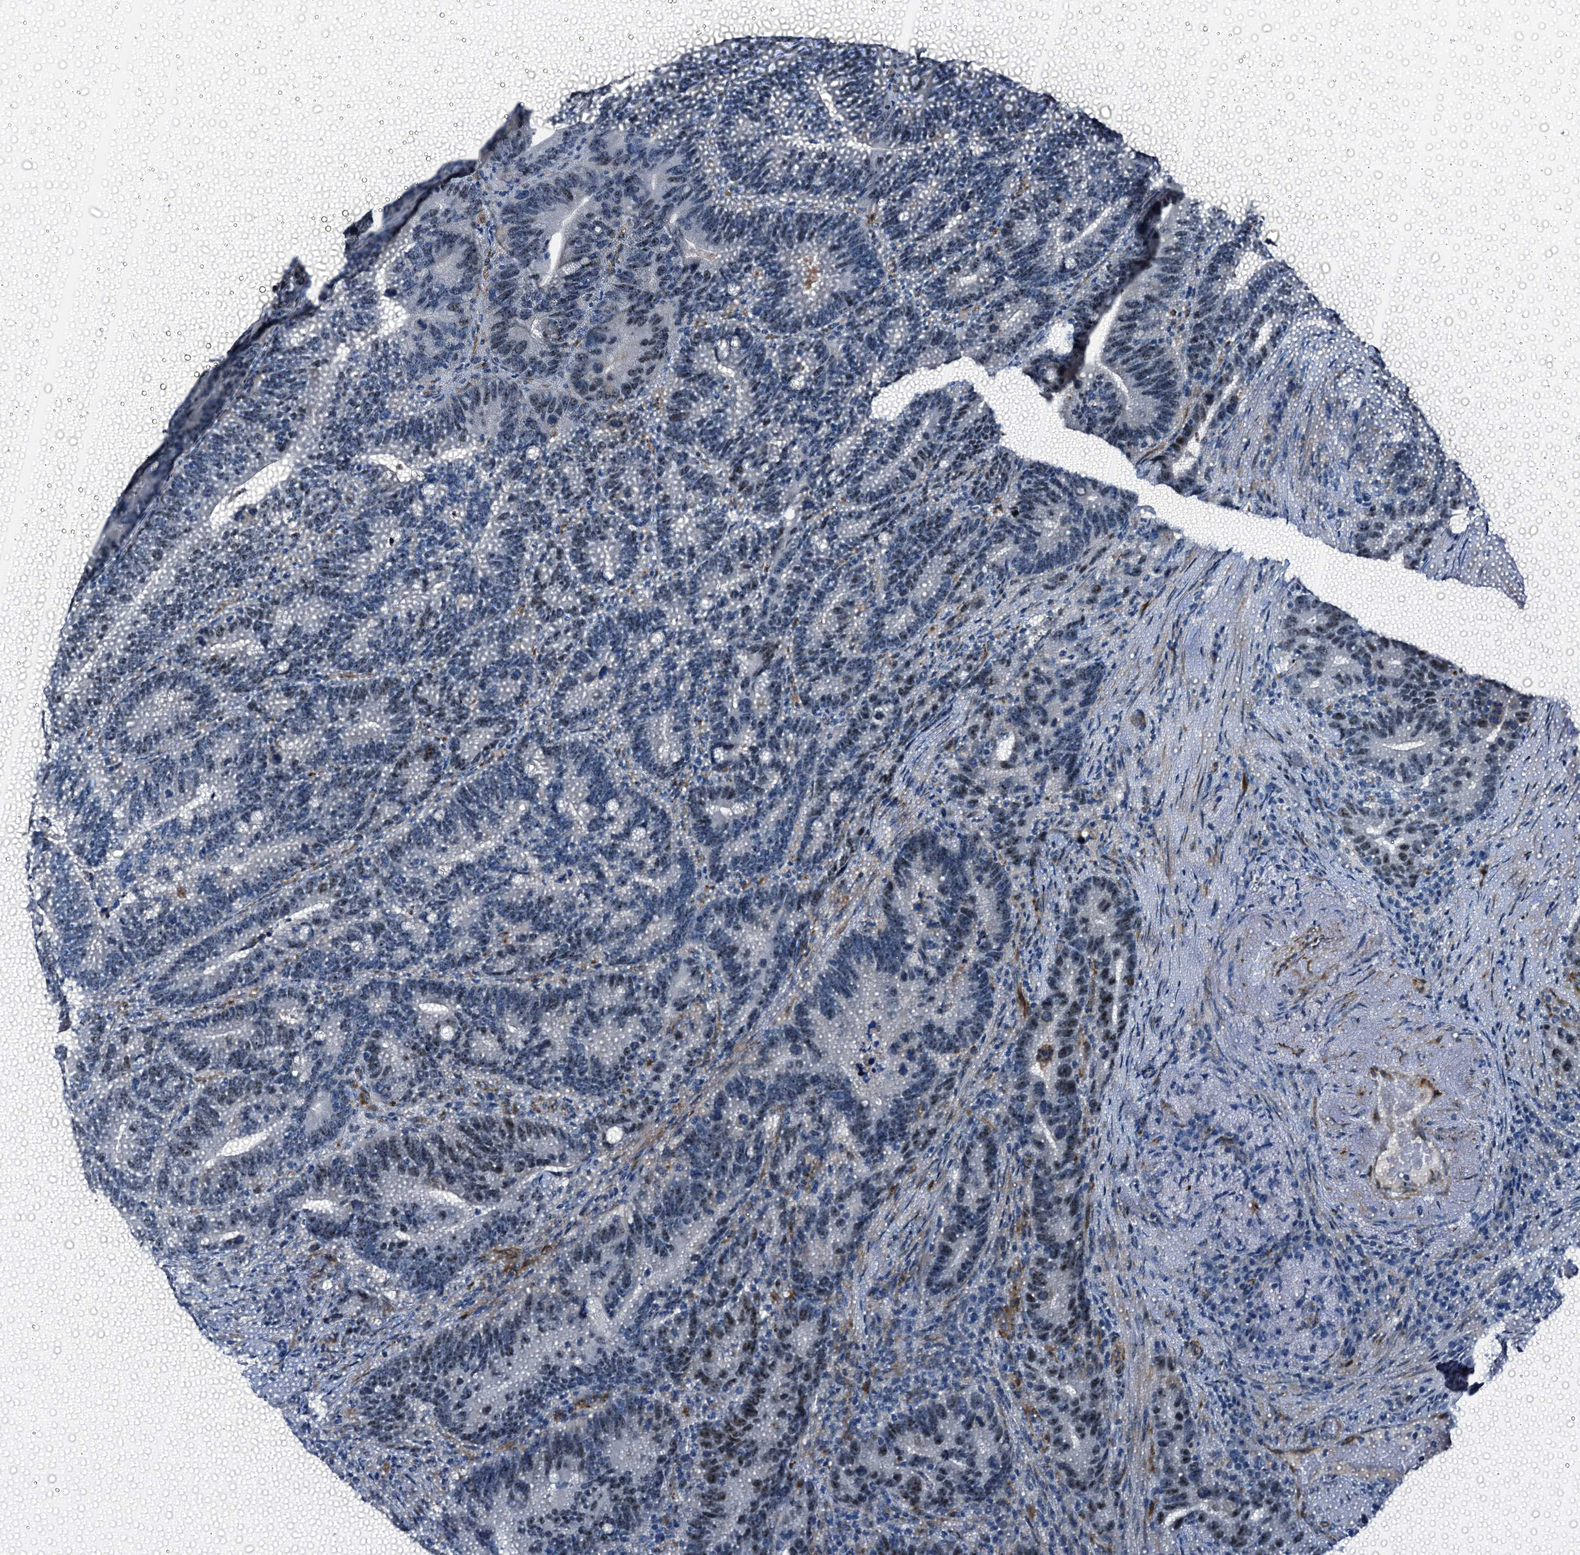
{"staining": {"intensity": "weak", "quantity": "25%-75%", "location": "nuclear"}, "tissue": "colorectal cancer", "cell_type": "Tumor cells", "image_type": "cancer", "snomed": [{"axis": "morphology", "description": "Adenocarcinoma, NOS"}, {"axis": "topography", "description": "Colon"}], "caption": "Protein expression by IHC displays weak nuclear positivity in approximately 25%-75% of tumor cells in adenocarcinoma (colorectal). (IHC, brightfield microscopy, high magnification).", "gene": "EMG1", "patient": {"sex": "female", "age": 66}}